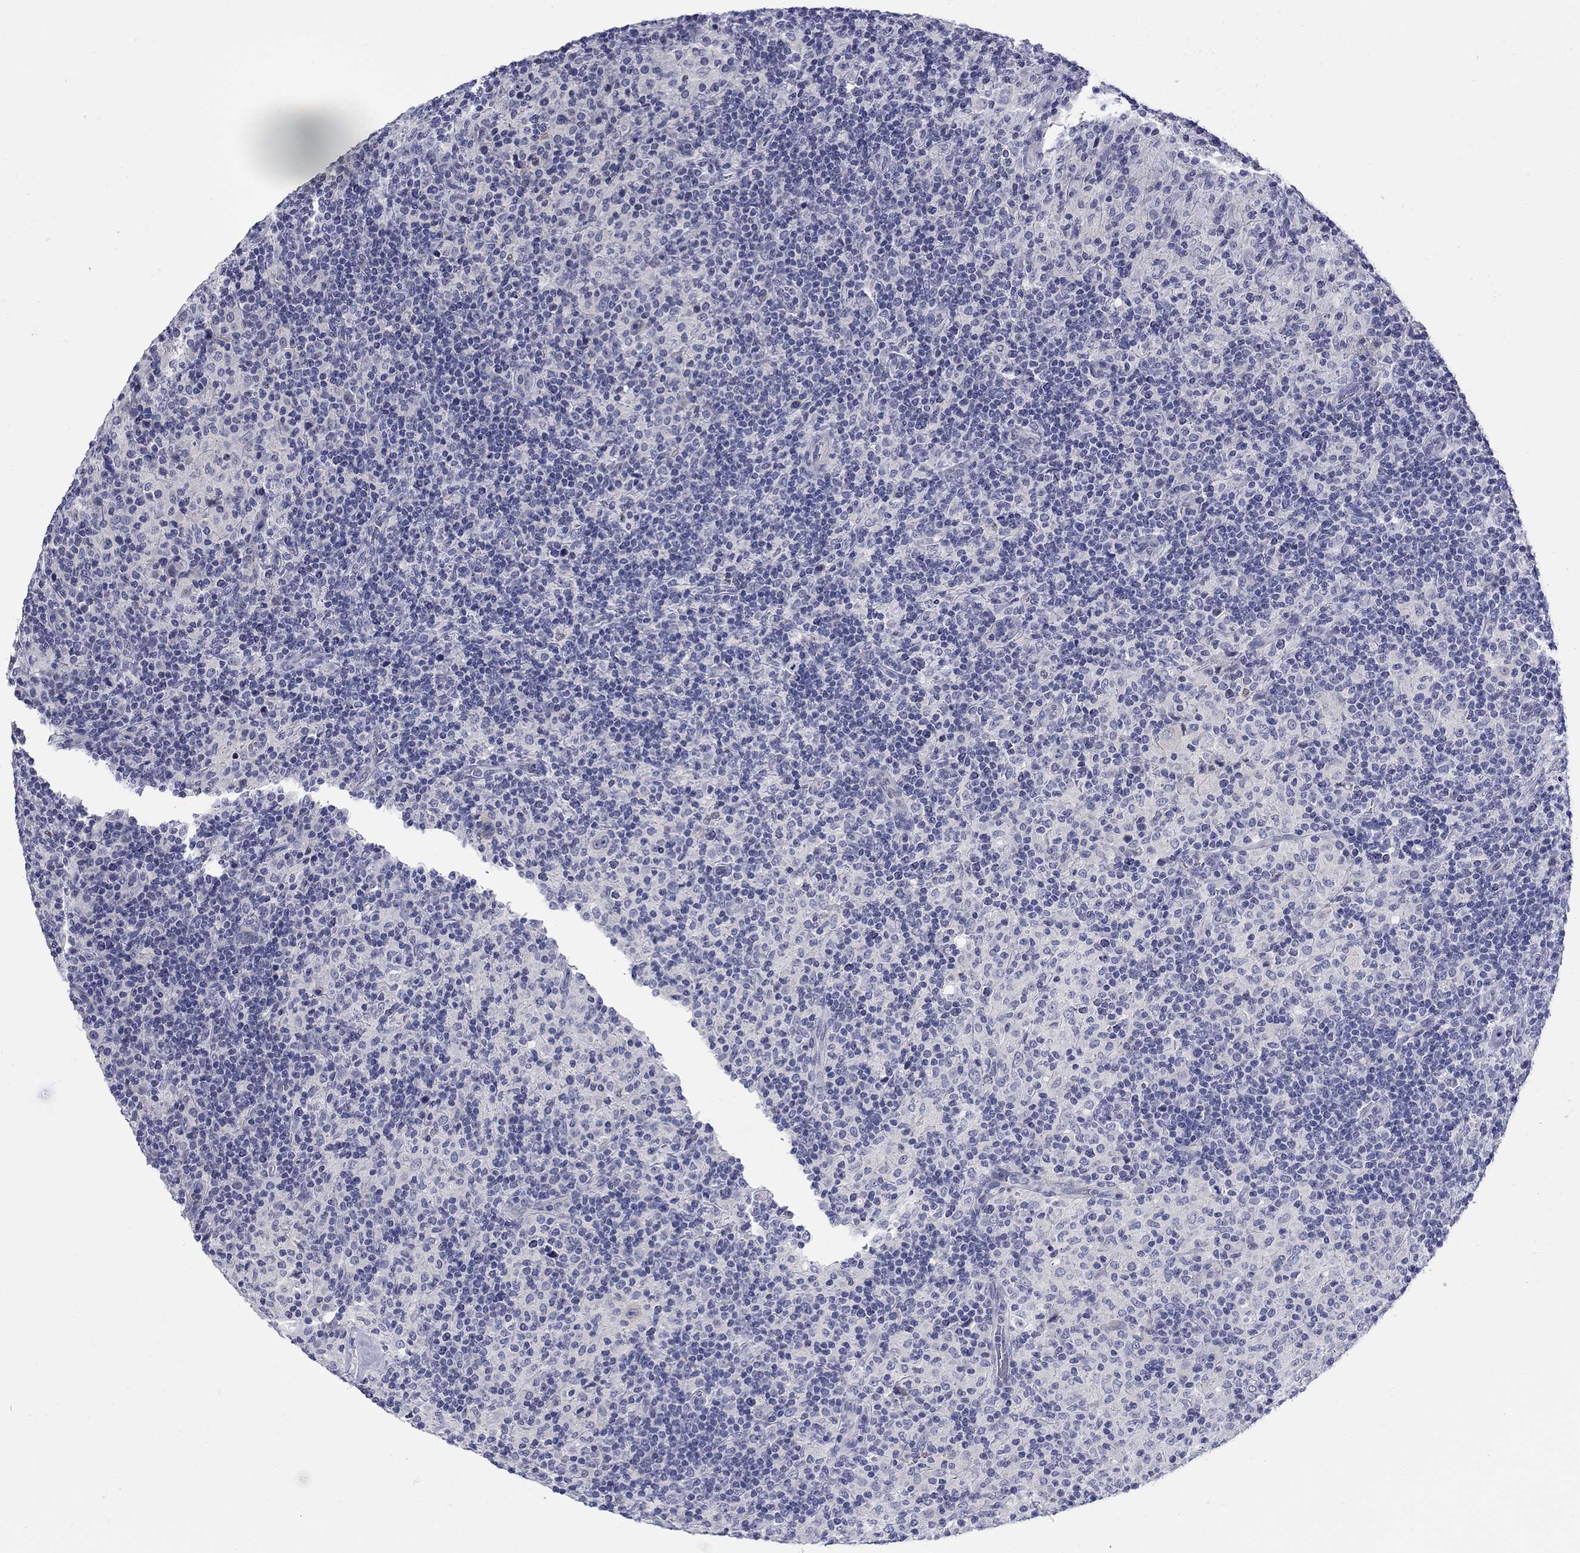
{"staining": {"intensity": "negative", "quantity": "none", "location": "none"}, "tissue": "lymphoma", "cell_type": "Tumor cells", "image_type": "cancer", "snomed": [{"axis": "morphology", "description": "Hodgkin's disease, NOS"}, {"axis": "topography", "description": "Lymph node"}], "caption": "An immunohistochemistry (IHC) photomicrograph of Hodgkin's disease is shown. There is no staining in tumor cells of Hodgkin's disease.", "gene": "SLC30A3", "patient": {"sex": "male", "age": 70}}